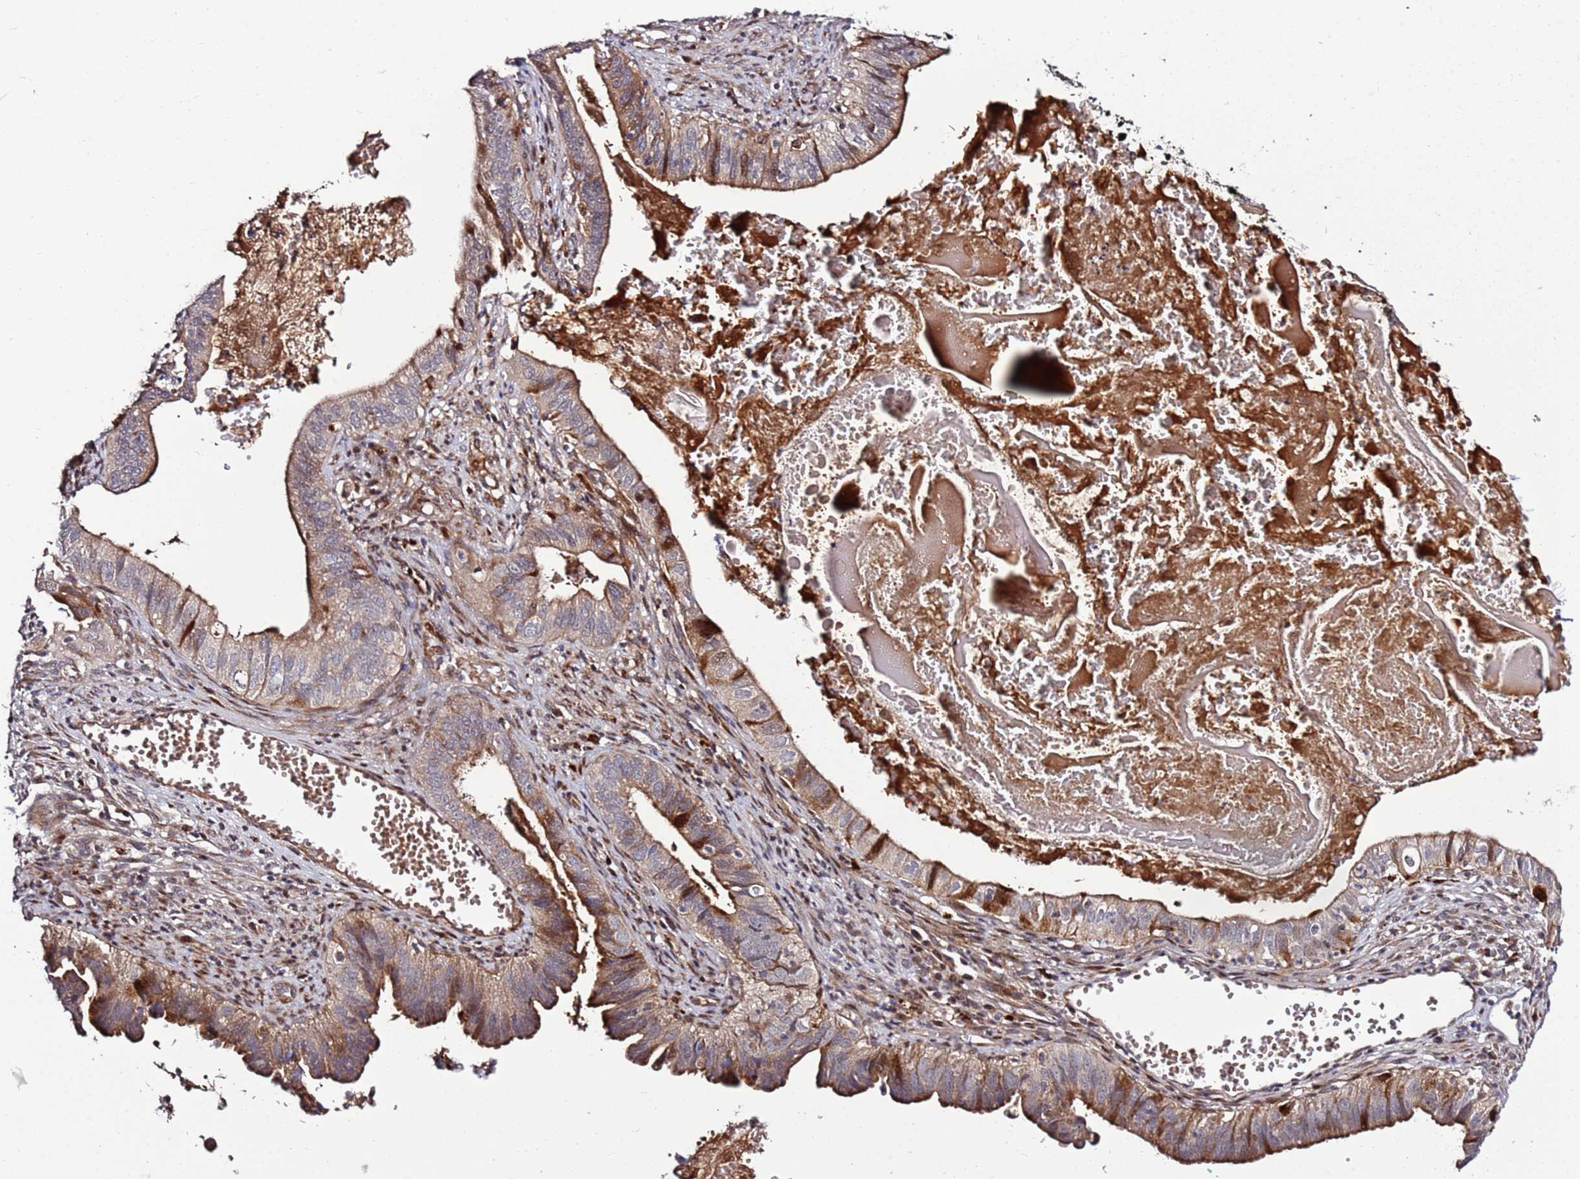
{"staining": {"intensity": "moderate", "quantity": ">75%", "location": "cytoplasmic/membranous,nuclear"}, "tissue": "cervical cancer", "cell_type": "Tumor cells", "image_type": "cancer", "snomed": [{"axis": "morphology", "description": "Adenocarcinoma, NOS"}, {"axis": "topography", "description": "Cervix"}], "caption": "Immunohistochemical staining of human adenocarcinoma (cervical) shows medium levels of moderate cytoplasmic/membranous and nuclear expression in about >75% of tumor cells.", "gene": "RHBDL1", "patient": {"sex": "female", "age": 42}}